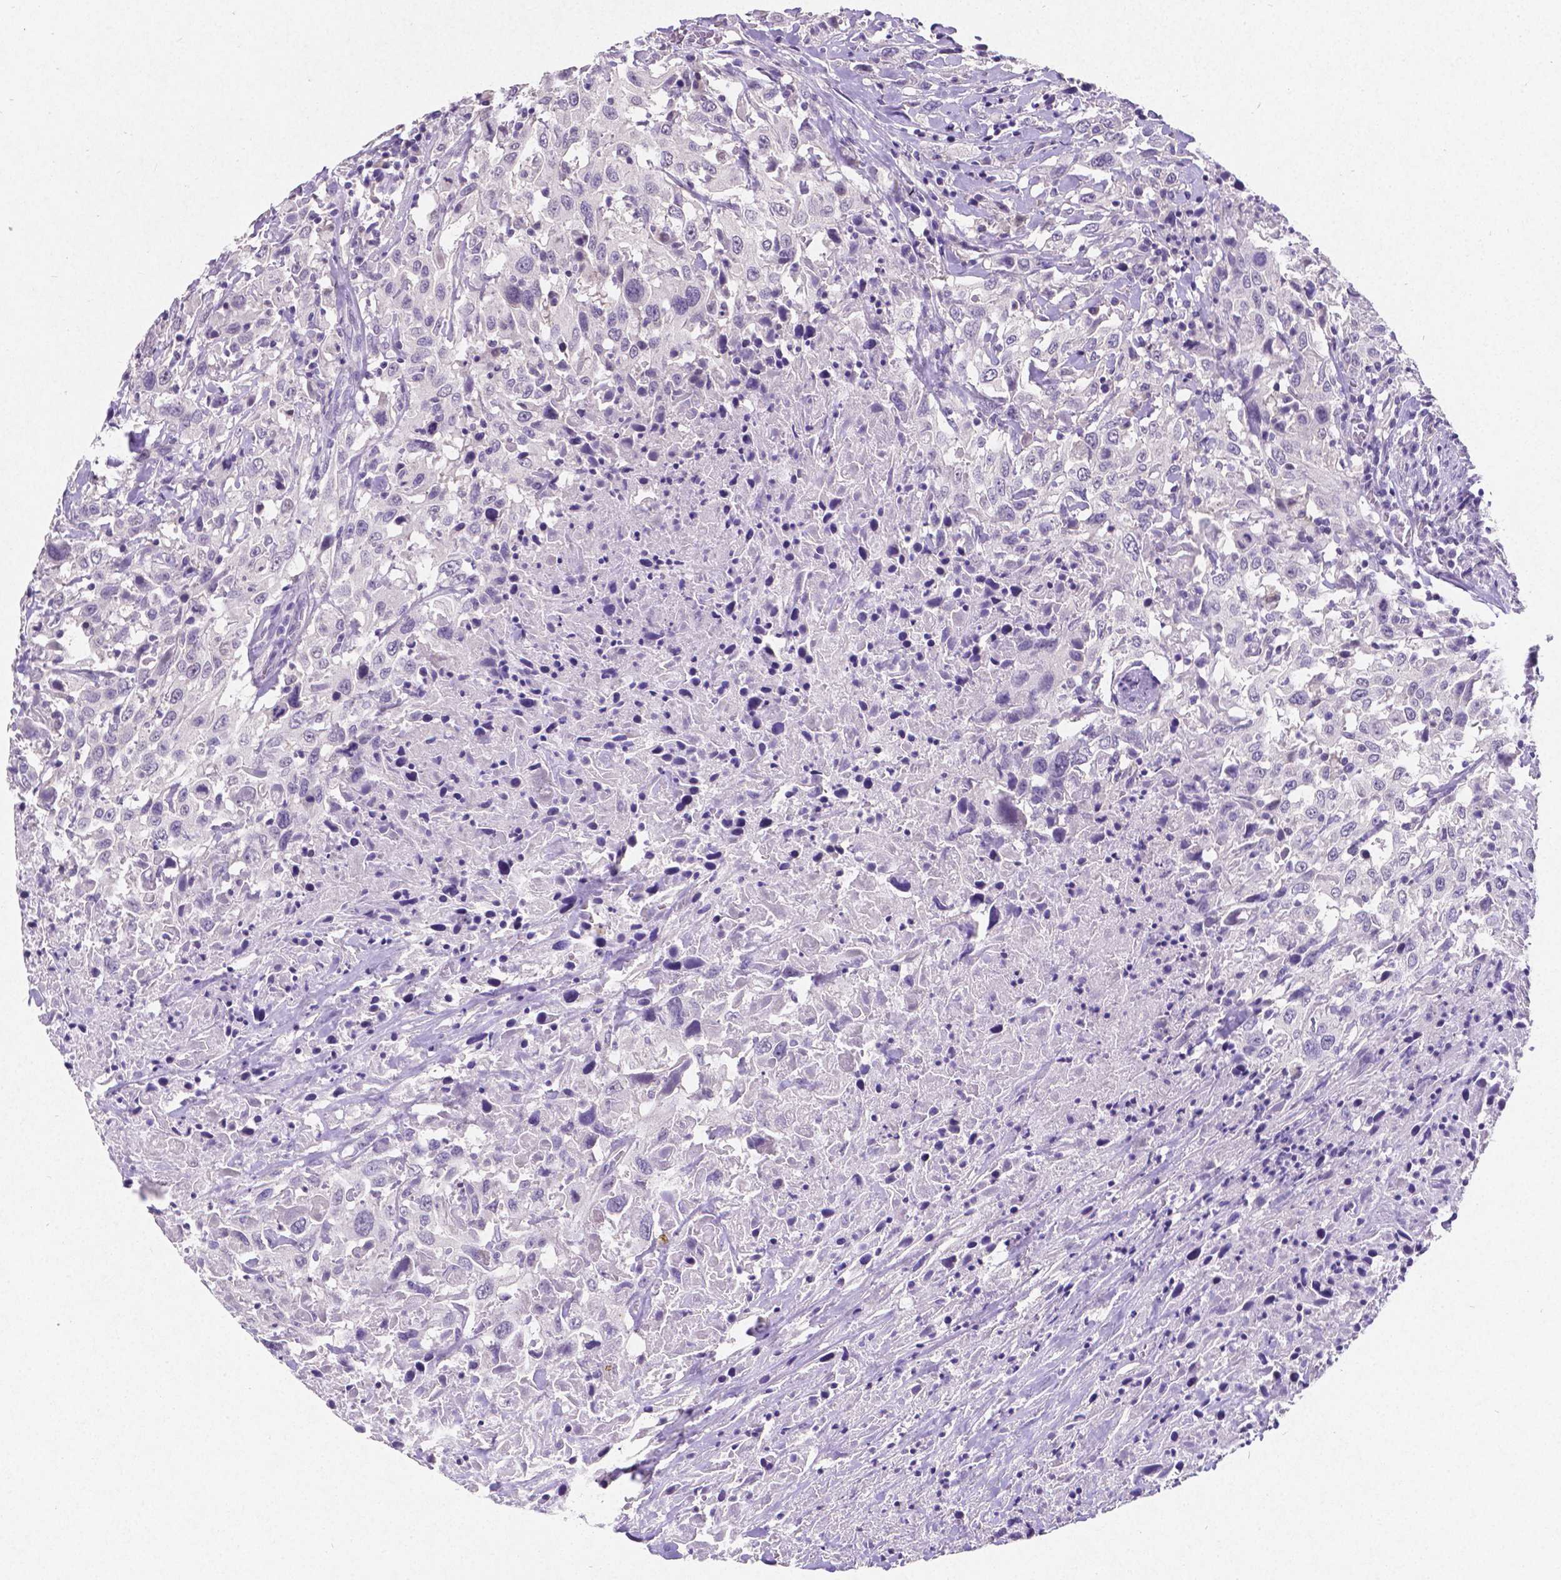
{"staining": {"intensity": "negative", "quantity": "none", "location": "none"}, "tissue": "urothelial cancer", "cell_type": "Tumor cells", "image_type": "cancer", "snomed": [{"axis": "morphology", "description": "Urothelial carcinoma, High grade"}, {"axis": "topography", "description": "Urinary bladder"}], "caption": "Immunohistochemical staining of urothelial cancer demonstrates no significant staining in tumor cells.", "gene": "SATB2", "patient": {"sex": "male", "age": 61}}